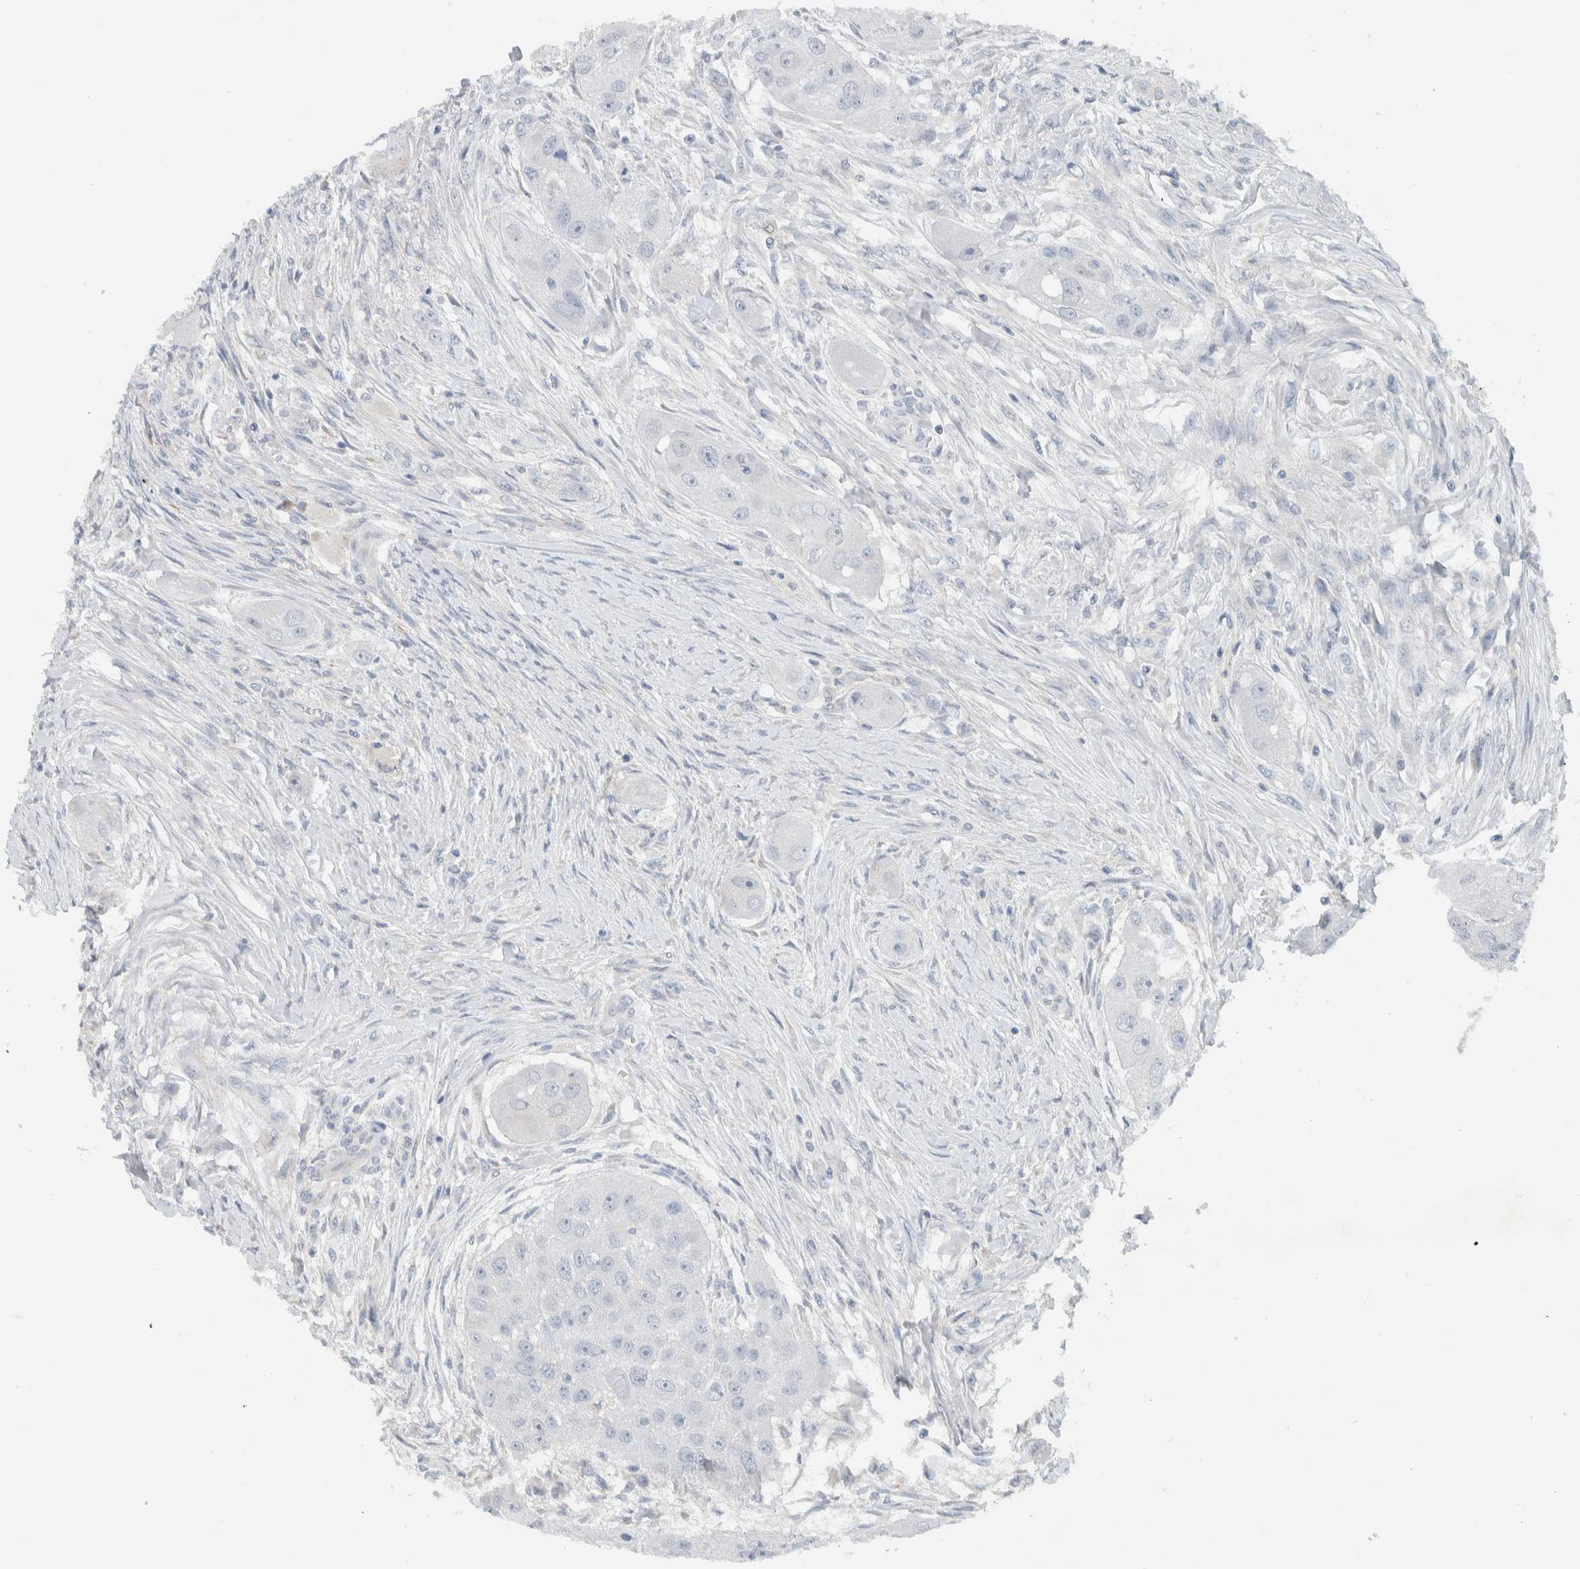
{"staining": {"intensity": "negative", "quantity": "none", "location": "none"}, "tissue": "head and neck cancer", "cell_type": "Tumor cells", "image_type": "cancer", "snomed": [{"axis": "morphology", "description": "Normal tissue, NOS"}, {"axis": "morphology", "description": "Squamous cell carcinoma, NOS"}, {"axis": "topography", "description": "Skeletal muscle"}, {"axis": "topography", "description": "Head-Neck"}], "caption": "There is no significant expression in tumor cells of squamous cell carcinoma (head and neck).", "gene": "DEPTOR", "patient": {"sex": "male", "age": 51}}